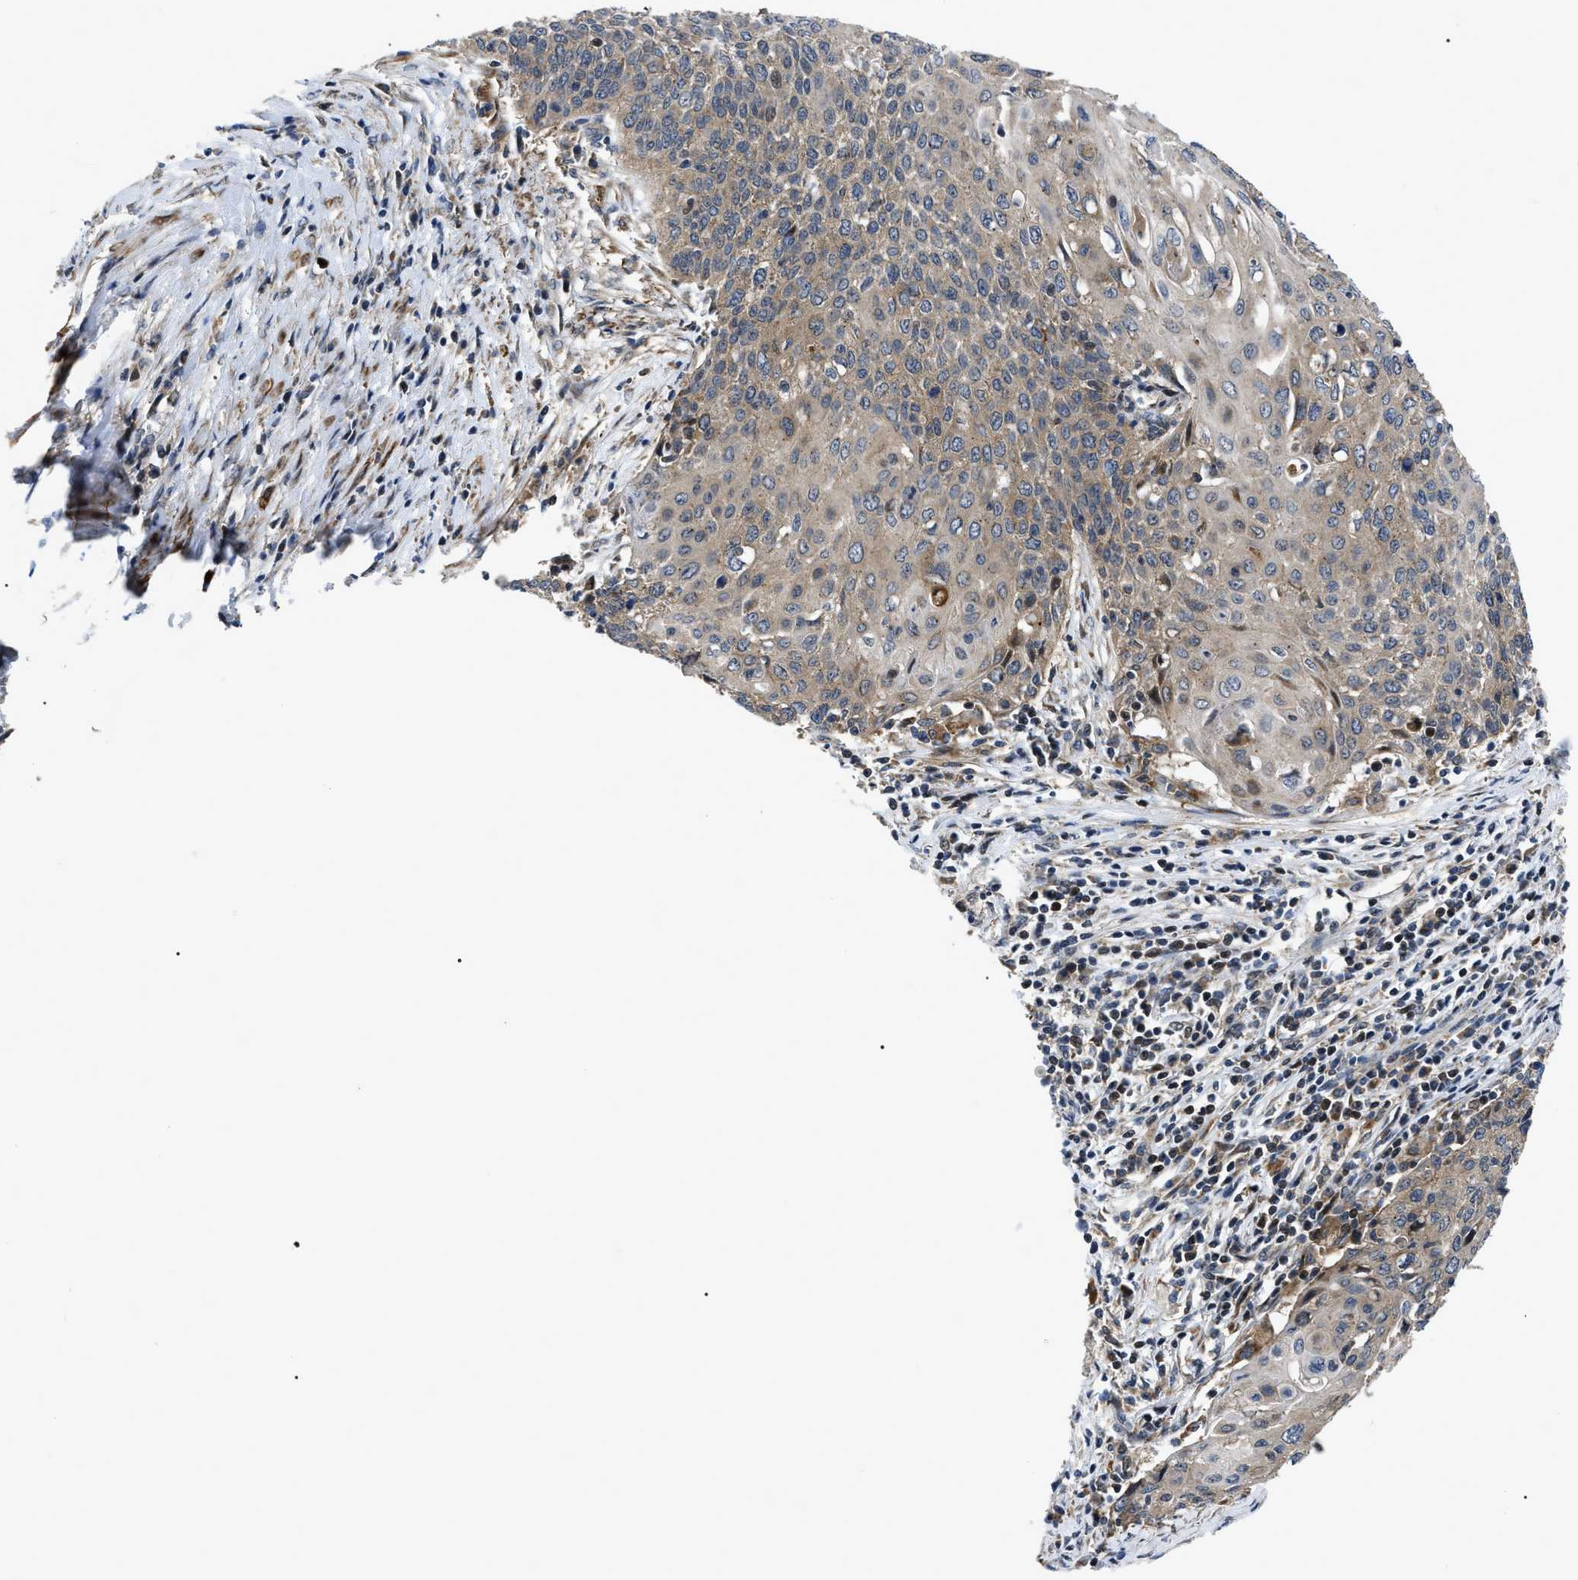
{"staining": {"intensity": "moderate", "quantity": ">75%", "location": "cytoplasmic/membranous"}, "tissue": "cervical cancer", "cell_type": "Tumor cells", "image_type": "cancer", "snomed": [{"axis": "morphology", "description": "Squamous cell carcinoma, NOS"}, {"axis": "topography", "description": "Cervix"}], "caption": "Tumor cells show medium levels of moderate cytoplasmic/membranous expression in approximately >75% of cells in human cervical squamous cell carcinoma.", "gene": "PPWD1", "patient": {"sex": "female", "age": 39}}